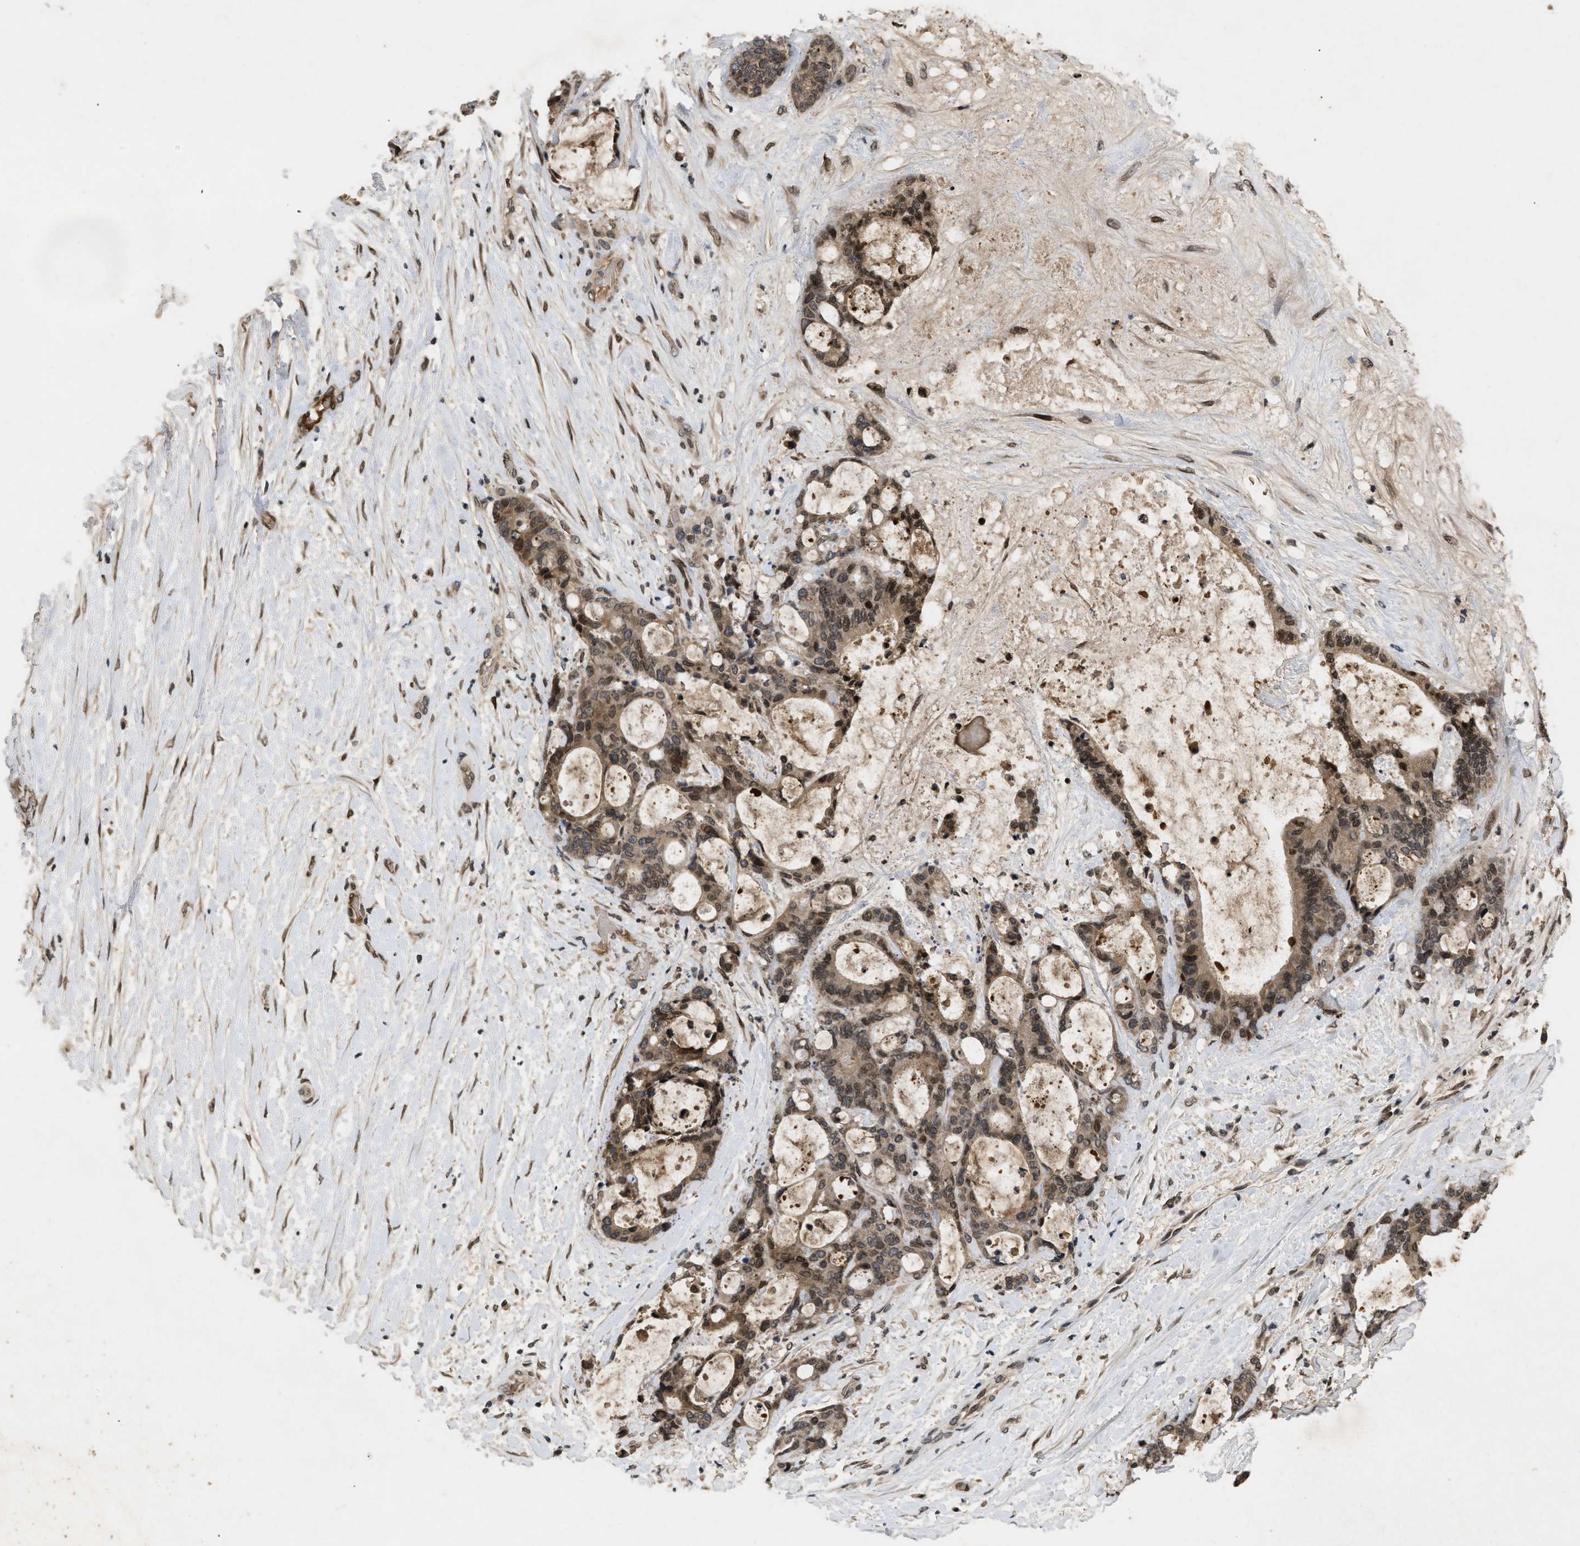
{"staining": {"intensity": "moderate", "quantity": ">75%", "location": "cytoplasmic/membranous,nuclear"}, "tissue": "liver cancer", "cell_type": "Tumor cells", "image_type": "cancer", "snomed": [{"axis": "morphology", "description": "Cholangiocarcinoma"}, {"axis": "topography", "description": "Liver"}], "caption": "Protein analysis of liver cancer tissue exhibits moderate cytoplasmic/membranous and nuclear positivity in about >75% of tumor cells.", "gene": "CRY1", "patient": {"sex": "female", "age": 73}}